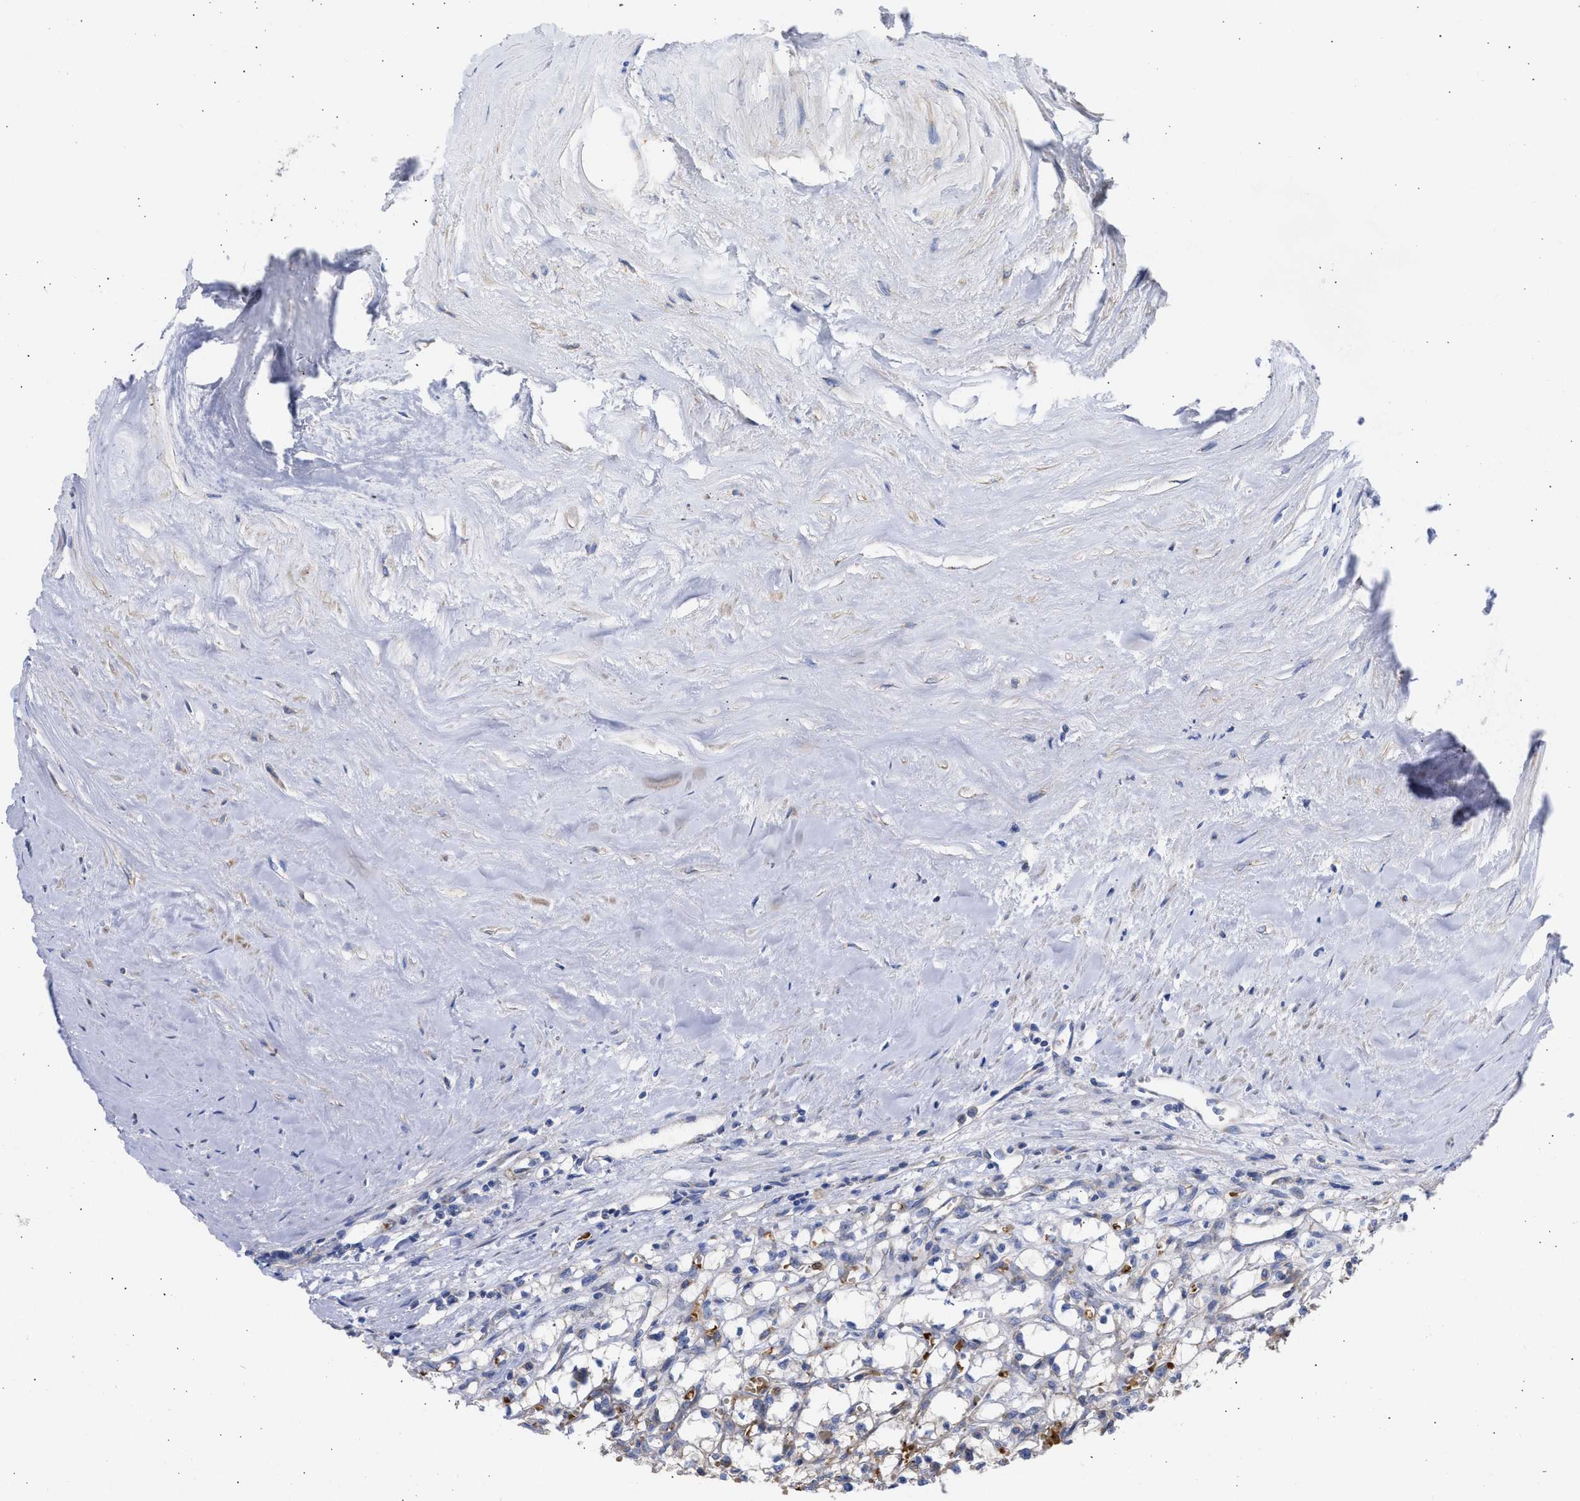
{"staining": {"intensity": "negative", "quantity": "none", "location": "none"}, "tissue": "renal cancer", "cell_type": "Tumor cells", "image_type": "cancer", "snomed": [{"axis": "morphology", "description": "Adenocarcinoma, NOS"}, {"axis": "topography", "description": "Kidney"}], "caption": "This is an immunohistochemistry (IHC) micrograph of renal cancer (adenocarcinoma). There is no positivity in tumor cells.", "gene": "BTG3", "patient": {"sex": "male", "age": 56}}